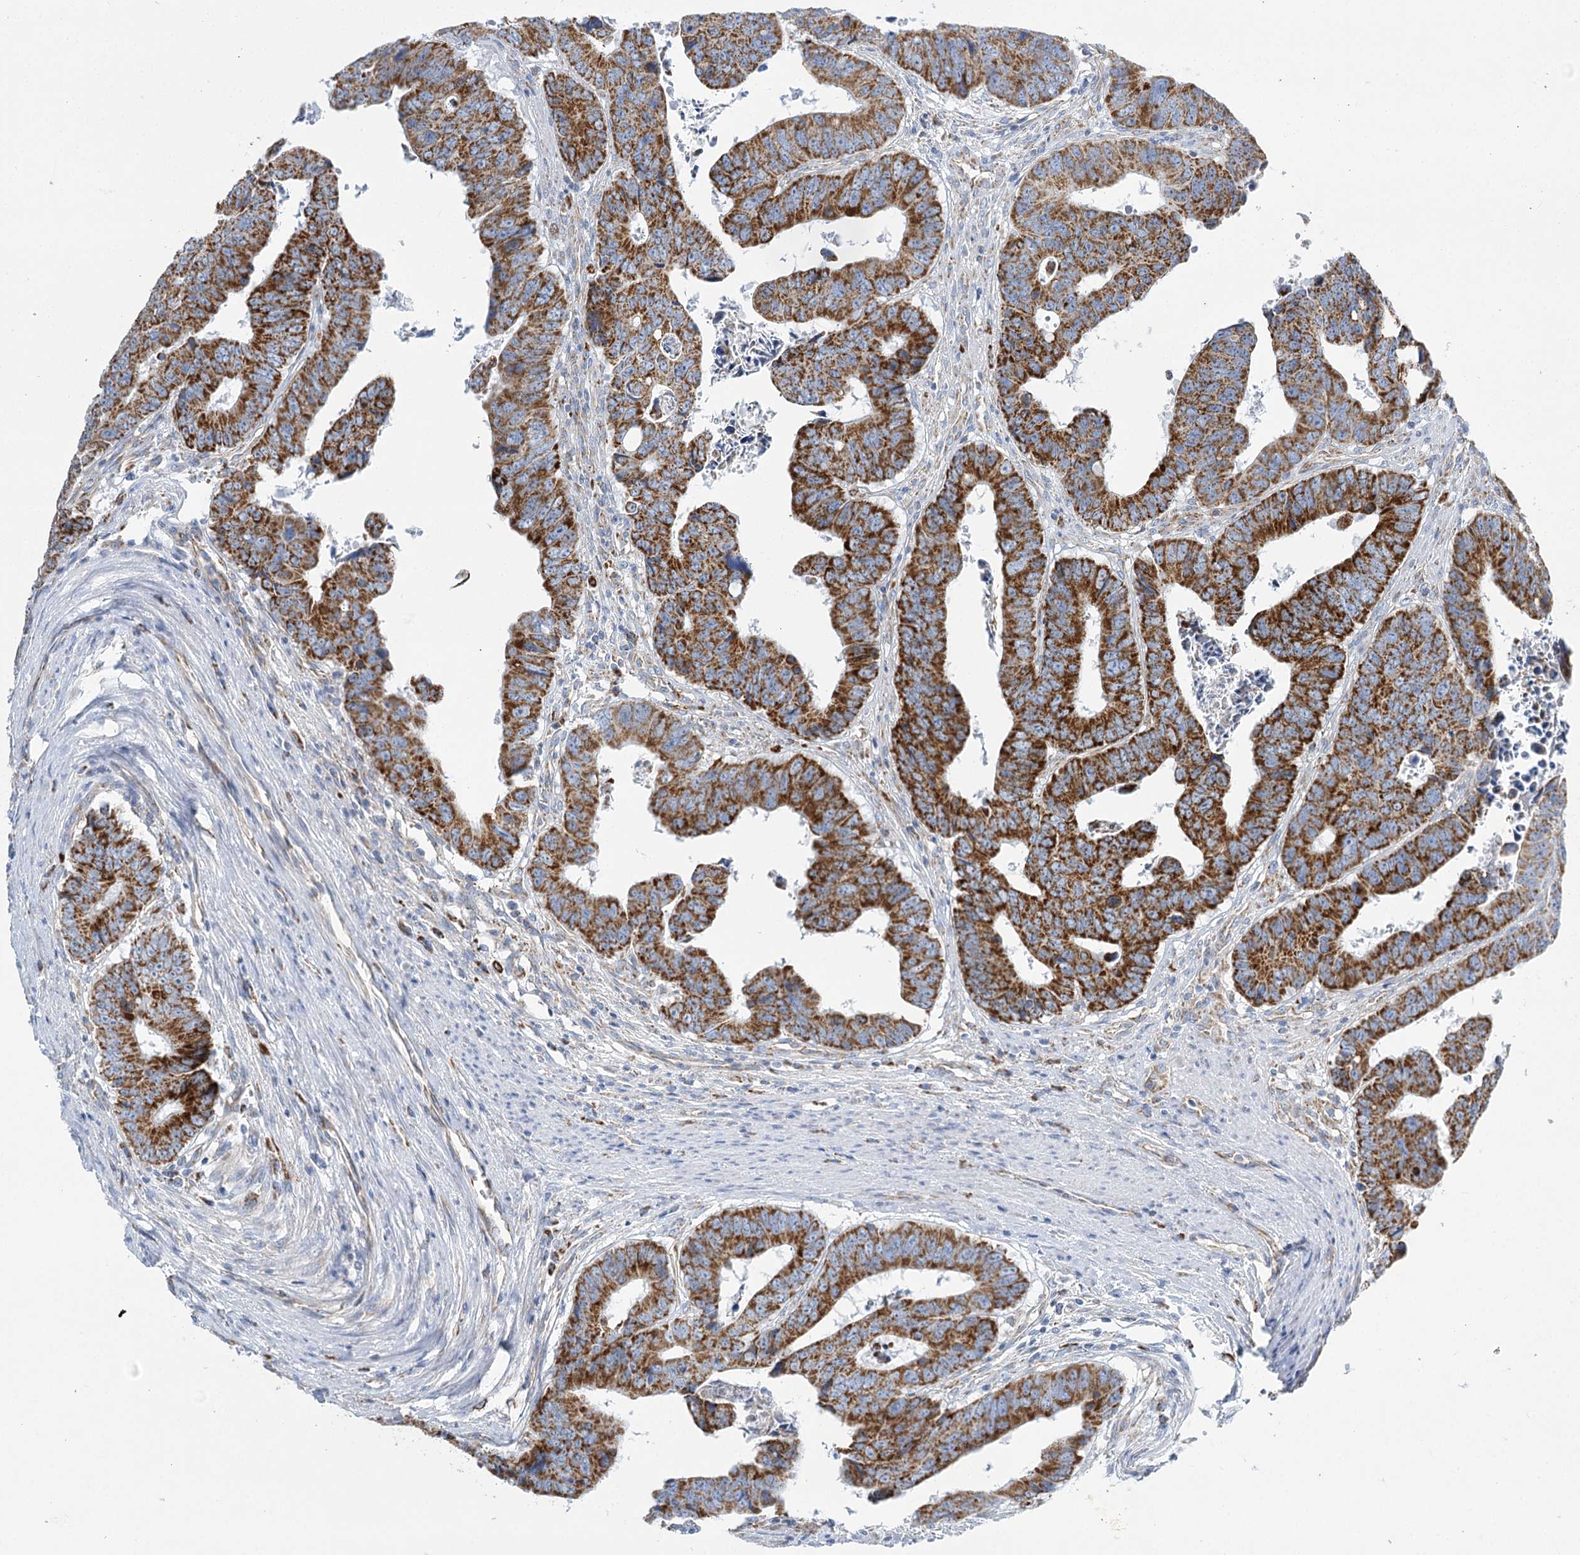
{"staining": {"intensity": "strong", "quantity": ">75%", "location": "cytoplasmic/membranous"}, "tissue": "colorectal cancer", "cell_type": "Tumor cells", "image_type": "cancer", "snomed": [{"axis": "morphology", "description": "Adenocarcinoma, NOS"}, {"axis": "topography", "description": "Rectum"}], "caption": "Brown immunohistochemical staining in colorectal cancer (adenocarcinoma) reveals strong cytoplasmic/membranous expression in approximately >75% of tumor cells. The protein of interest is stained brown, and the nuclei are stained in blue (DAB IHC with brightfield microscopy, high magnification).", "gene": "DHTKD1", "patient": {"sex": "male", "age": 84}}